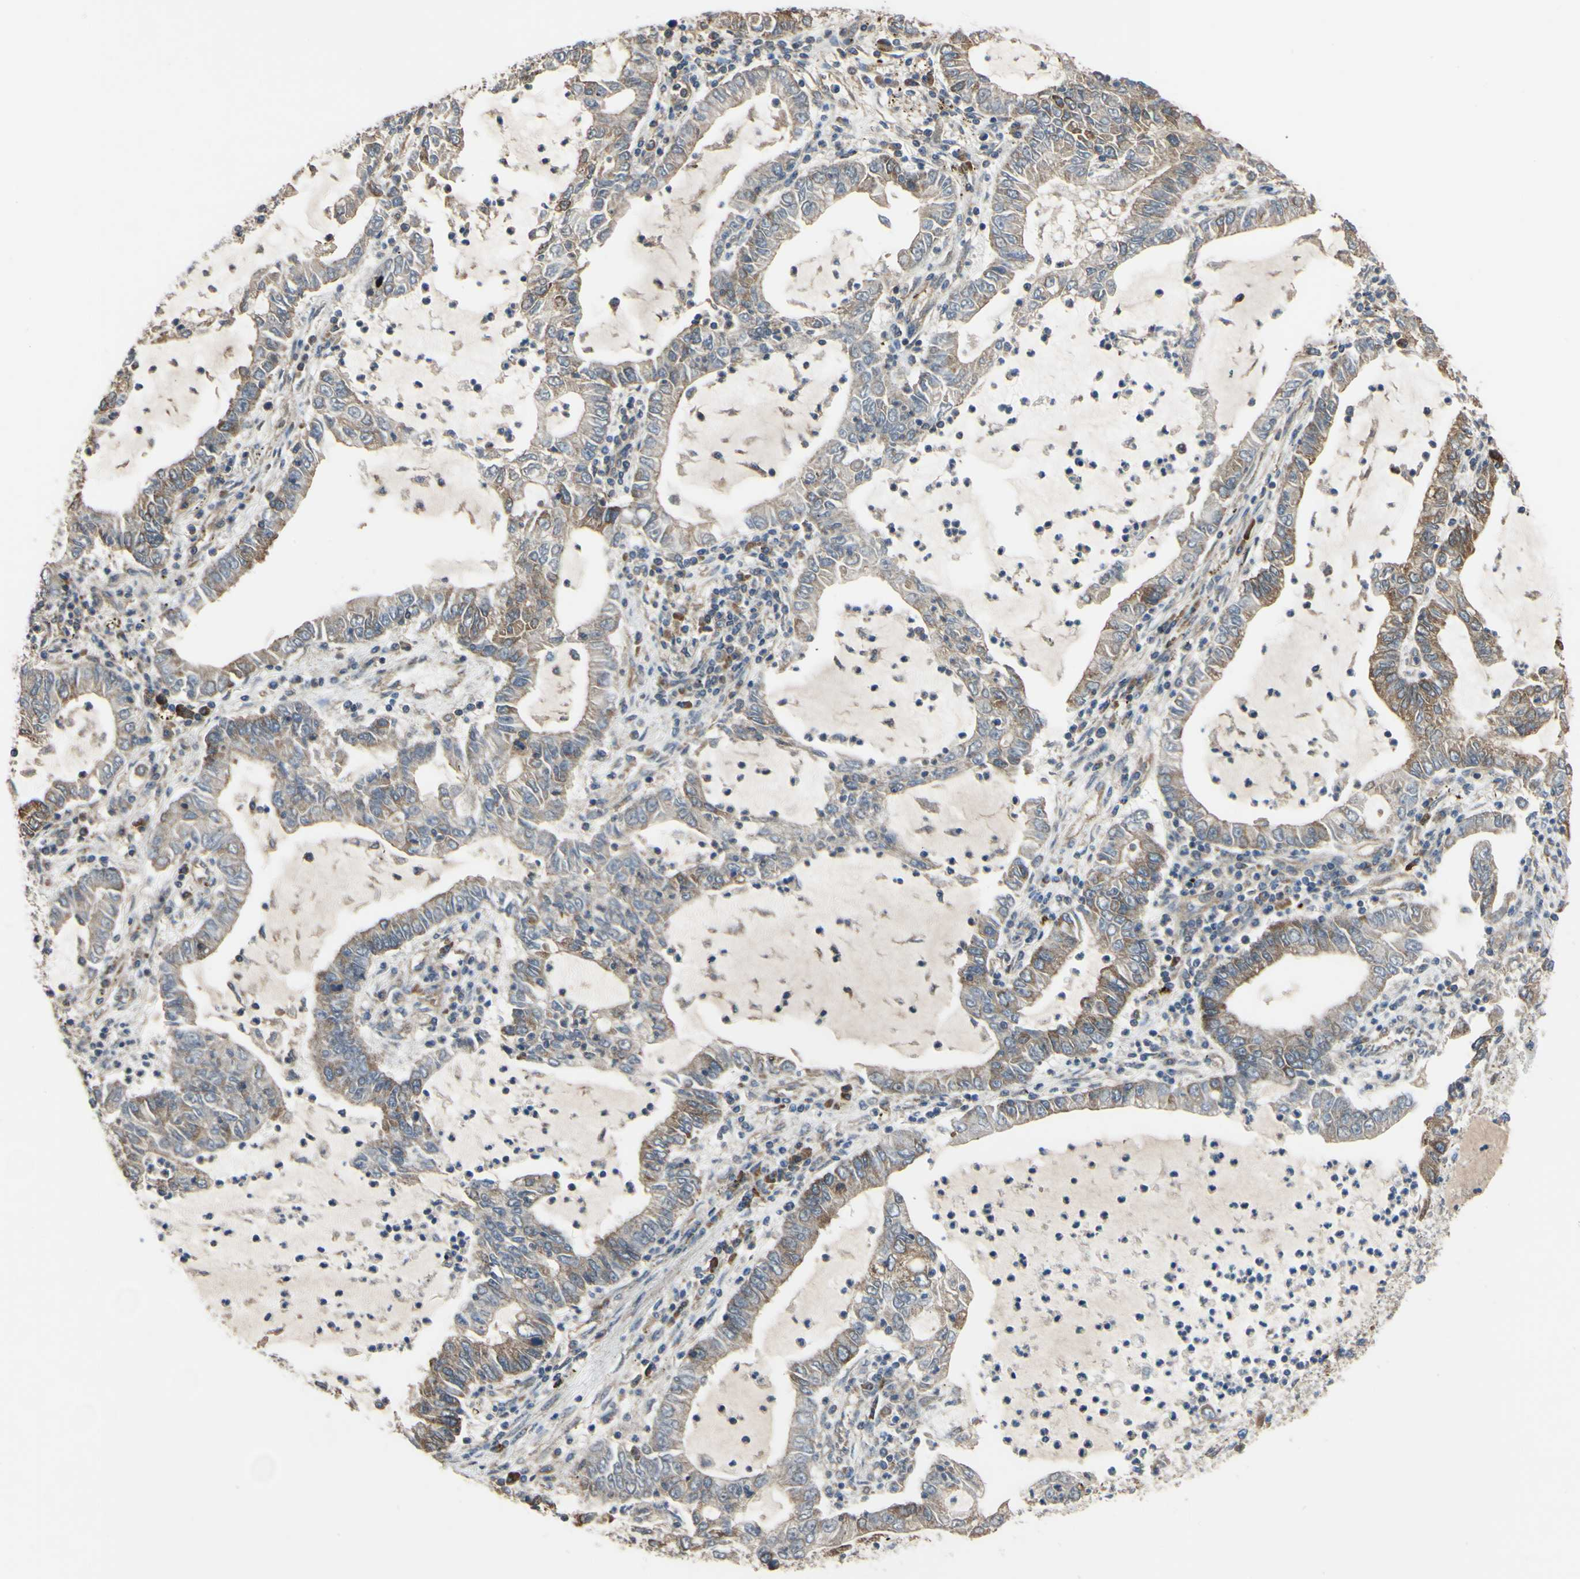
{"staining": {"intensity": "moderate", "quantity": ">75%", "location": "cytoplasmic/membranous"}, "tissue": "lung cancer", "cell_type": "Tumor cells", "image_type": "cancer", "snomed": [{"axis": "morphology", "description": "Adenocarcinoma, NOS"}, {"axis": "topography", "description": "Lung"}], "caption": "This is an image of IHC staining of lung cancer, which shows moderate staining in the cytoplasmic/membranous of tumor cells.", "gene": "BECN1", "patient": {"sex": "female", "age": 51}}